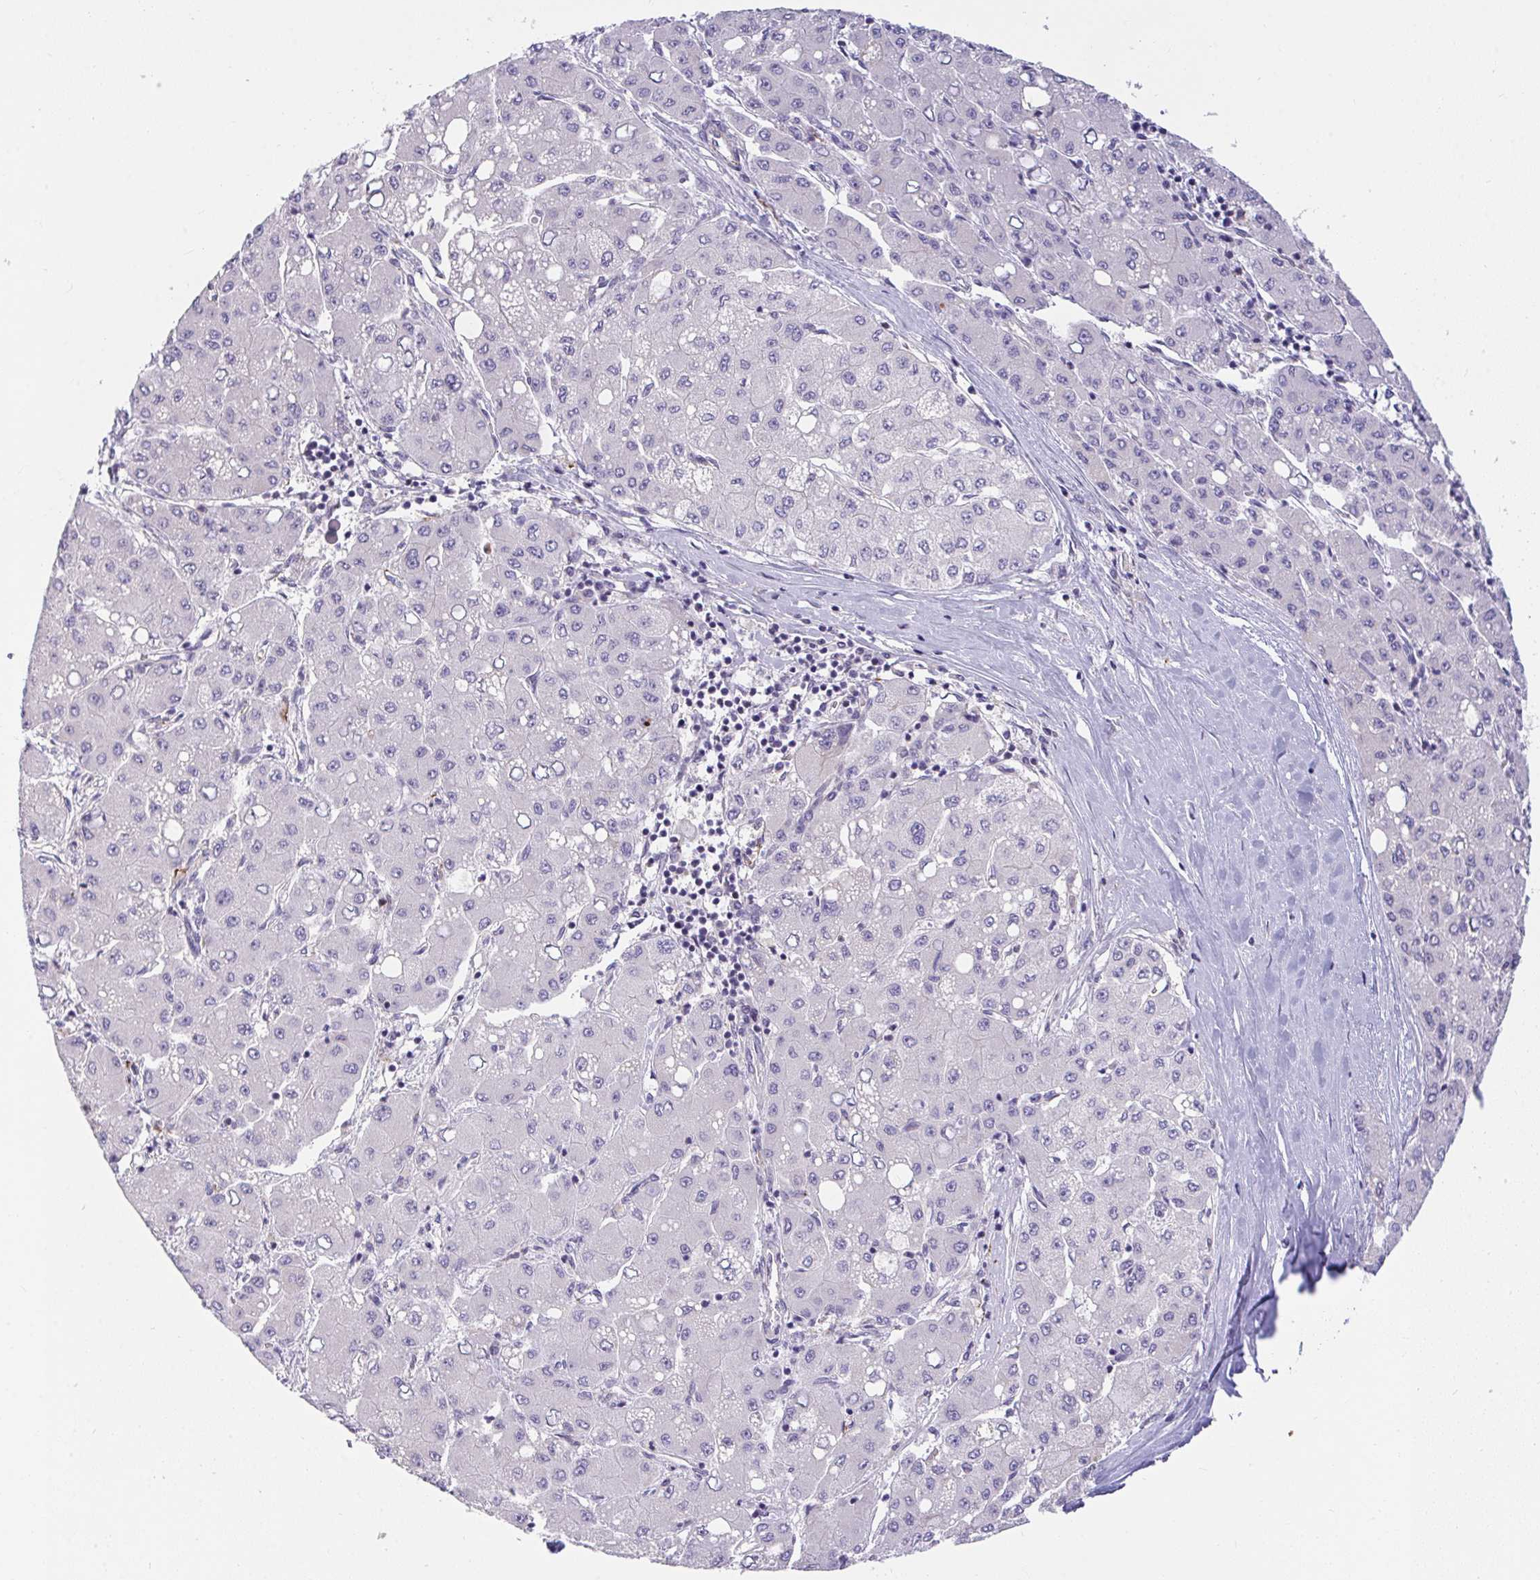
{"staining": {"intensity": "negative", "quantity": "none", "location": "none"}, "tissue": "liver cancer", "cell_type": "Tumor cells", "image_type": "cancer", "snomed": [{"axis": "morphology", "description": "Carcinoma, Hepatocellular, NOS"}, {"axis": "topography", "description": "Liver"}], "caption": "Image shows no significant protein expression in tumor cells of hepatocellular carcinoma (liver). (DAB (3,3'-diaminobenzidine) immunohistochemistry visualized using brightfield microscopy, high magnification).", "gene": "SEMA6B", "patient": {"sex": "male", "age": 40}}